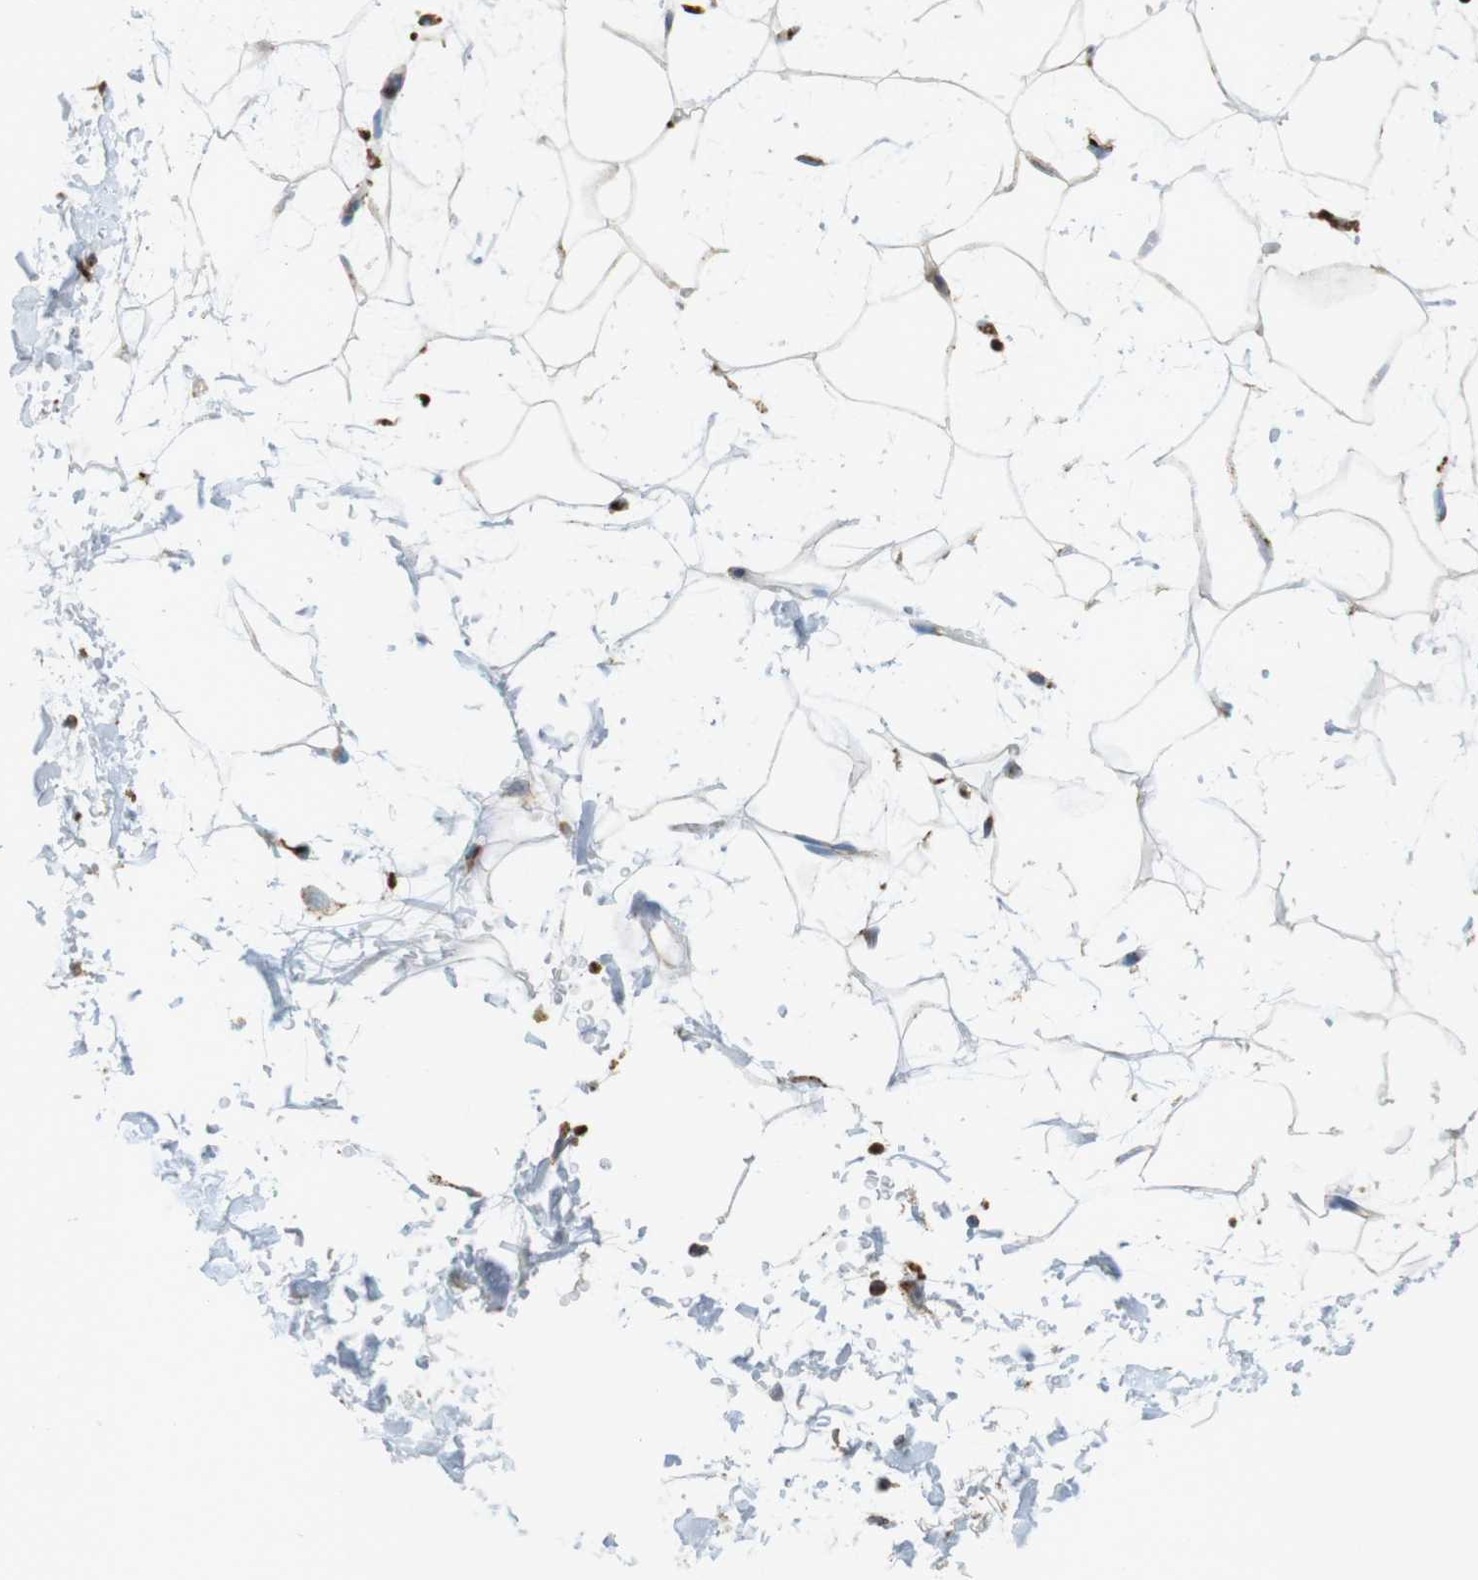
{"staining": {"intensity": "moderate", "quantity": "25%-75%", "location": "cytoplasmic/membranous"}, "tissue": "adipose tissue", "cell_type": "Adipocytes", "image_type": "normal", "snomed": [{"axis": "morphology", "description": "Normal tissue, NOS"}, {"axis": "topography", "description": "Soft tissue"}], "caption": "Benign adipose tissue shows moderate cytoplasmic/membranous expression in about 25%-75% of adipocytes, visualized by immunohistochemistry.", "gene": "LAMP1", "patient": {"sex": "male", "age": 72}}